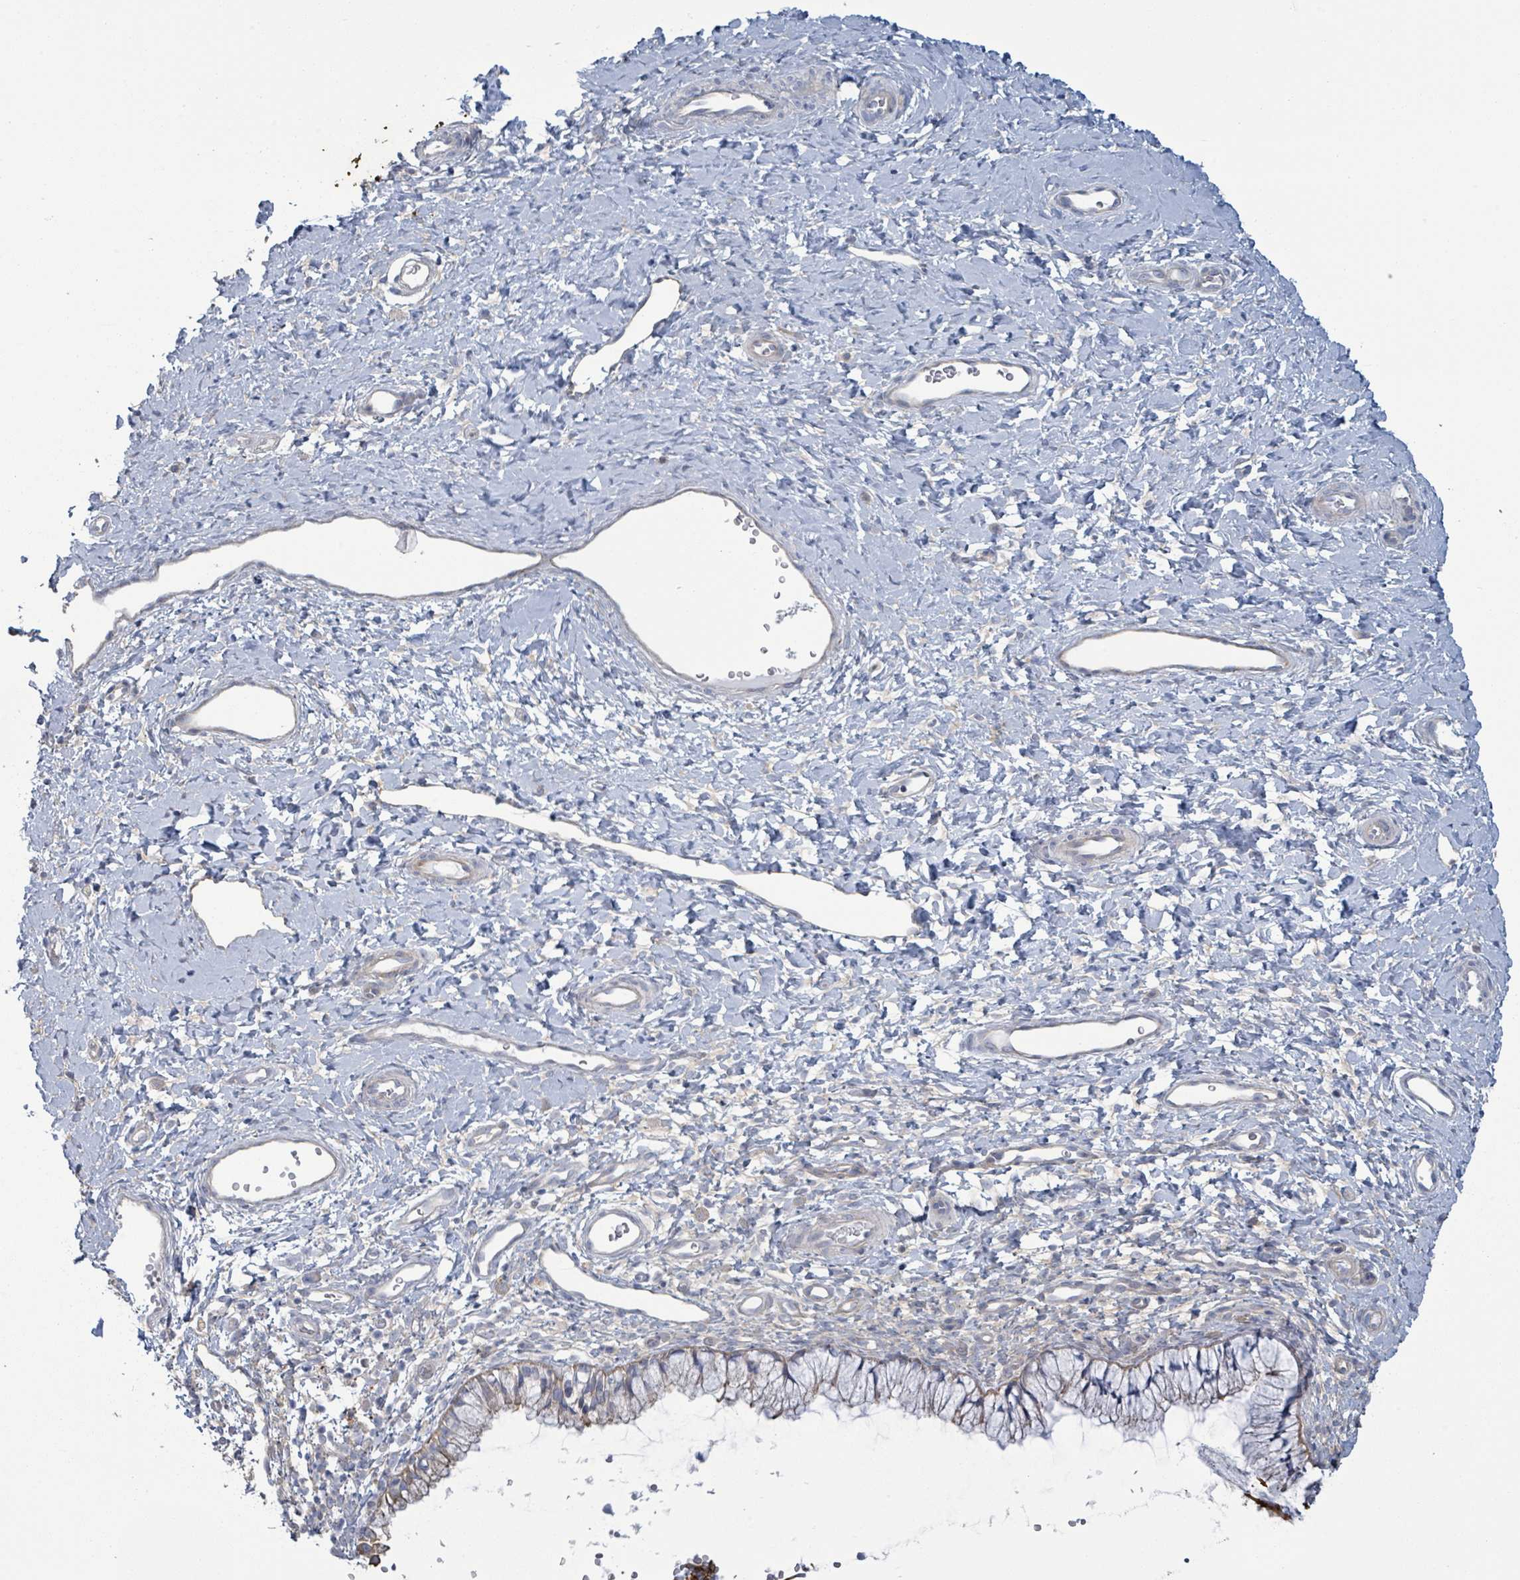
{"staining": {"intensity": "weak", "quantity": "25%-75%", "location": "cytoplasmic/membranous"}, "tissue": "cervix", "cell_type": "Glandular cells", "image_type": "normal", "snomed": [{"axis": "morphology", "description": "Normal tissue, NOS"}, {"axis": "topography", "description": "Cervix"}], "caption": "A histopathology image of cervix stained for a protein reveals weak cytoplasmic/membranous brown staining in glandular cells. The protein is shown in brown color, while the nuclei are stained blue.", "gene": "COL13A1", "patient": {"sex": "female", "age": 36}}